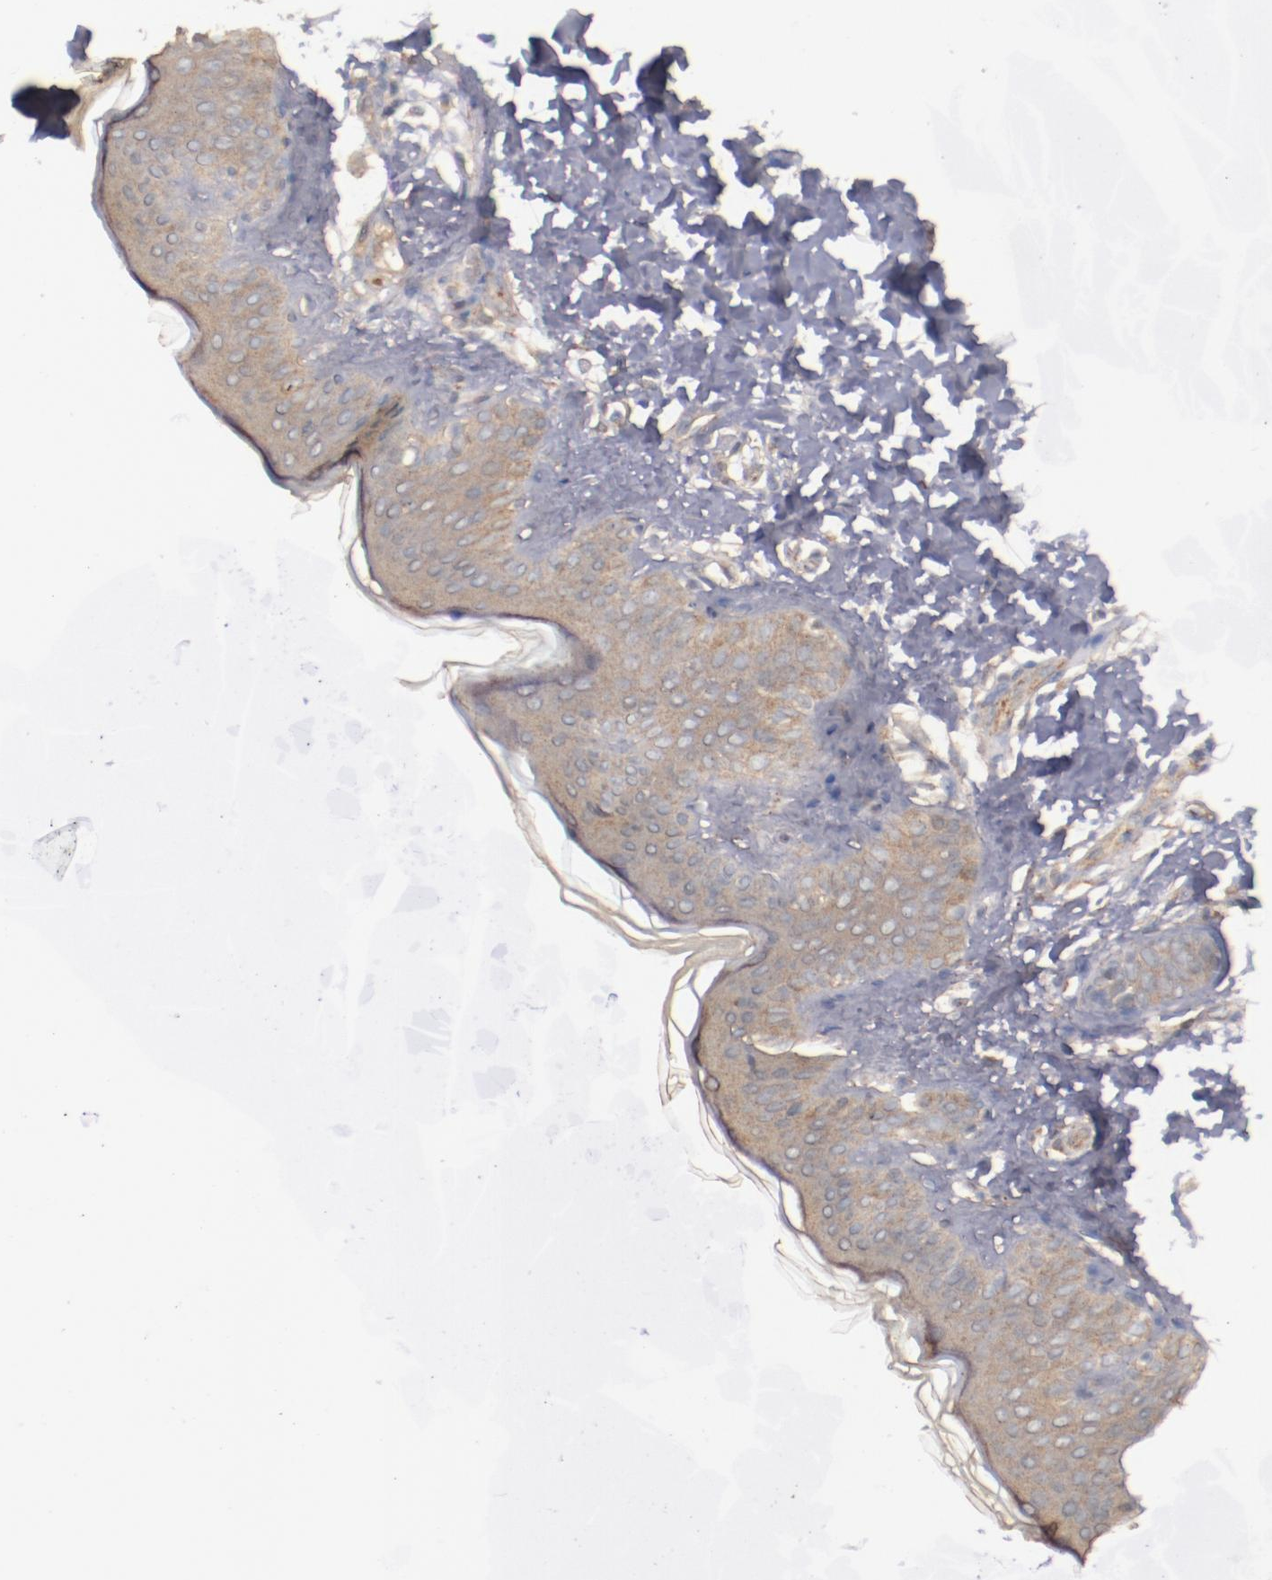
{"staining": {"intensity": "moderate", "quantity": ">75%", "location": "cytoplasmic/membranous"}, "tissue": "skin", "cell_type": "Fibroblasts", "image_type": "normal", "snomed": [{"axis": "morphology", "description": "Normal tissue, NOS"}, {"axis": "topography", "description": "Skin"}], "caption": "Human skin stained with a brown dye shows moderate cytoplasmic/membranous positive expression in approximately >75% of fibroblasts.", "gene": "DIPK2B", "patient": {"sex": "female", "age": 4}}